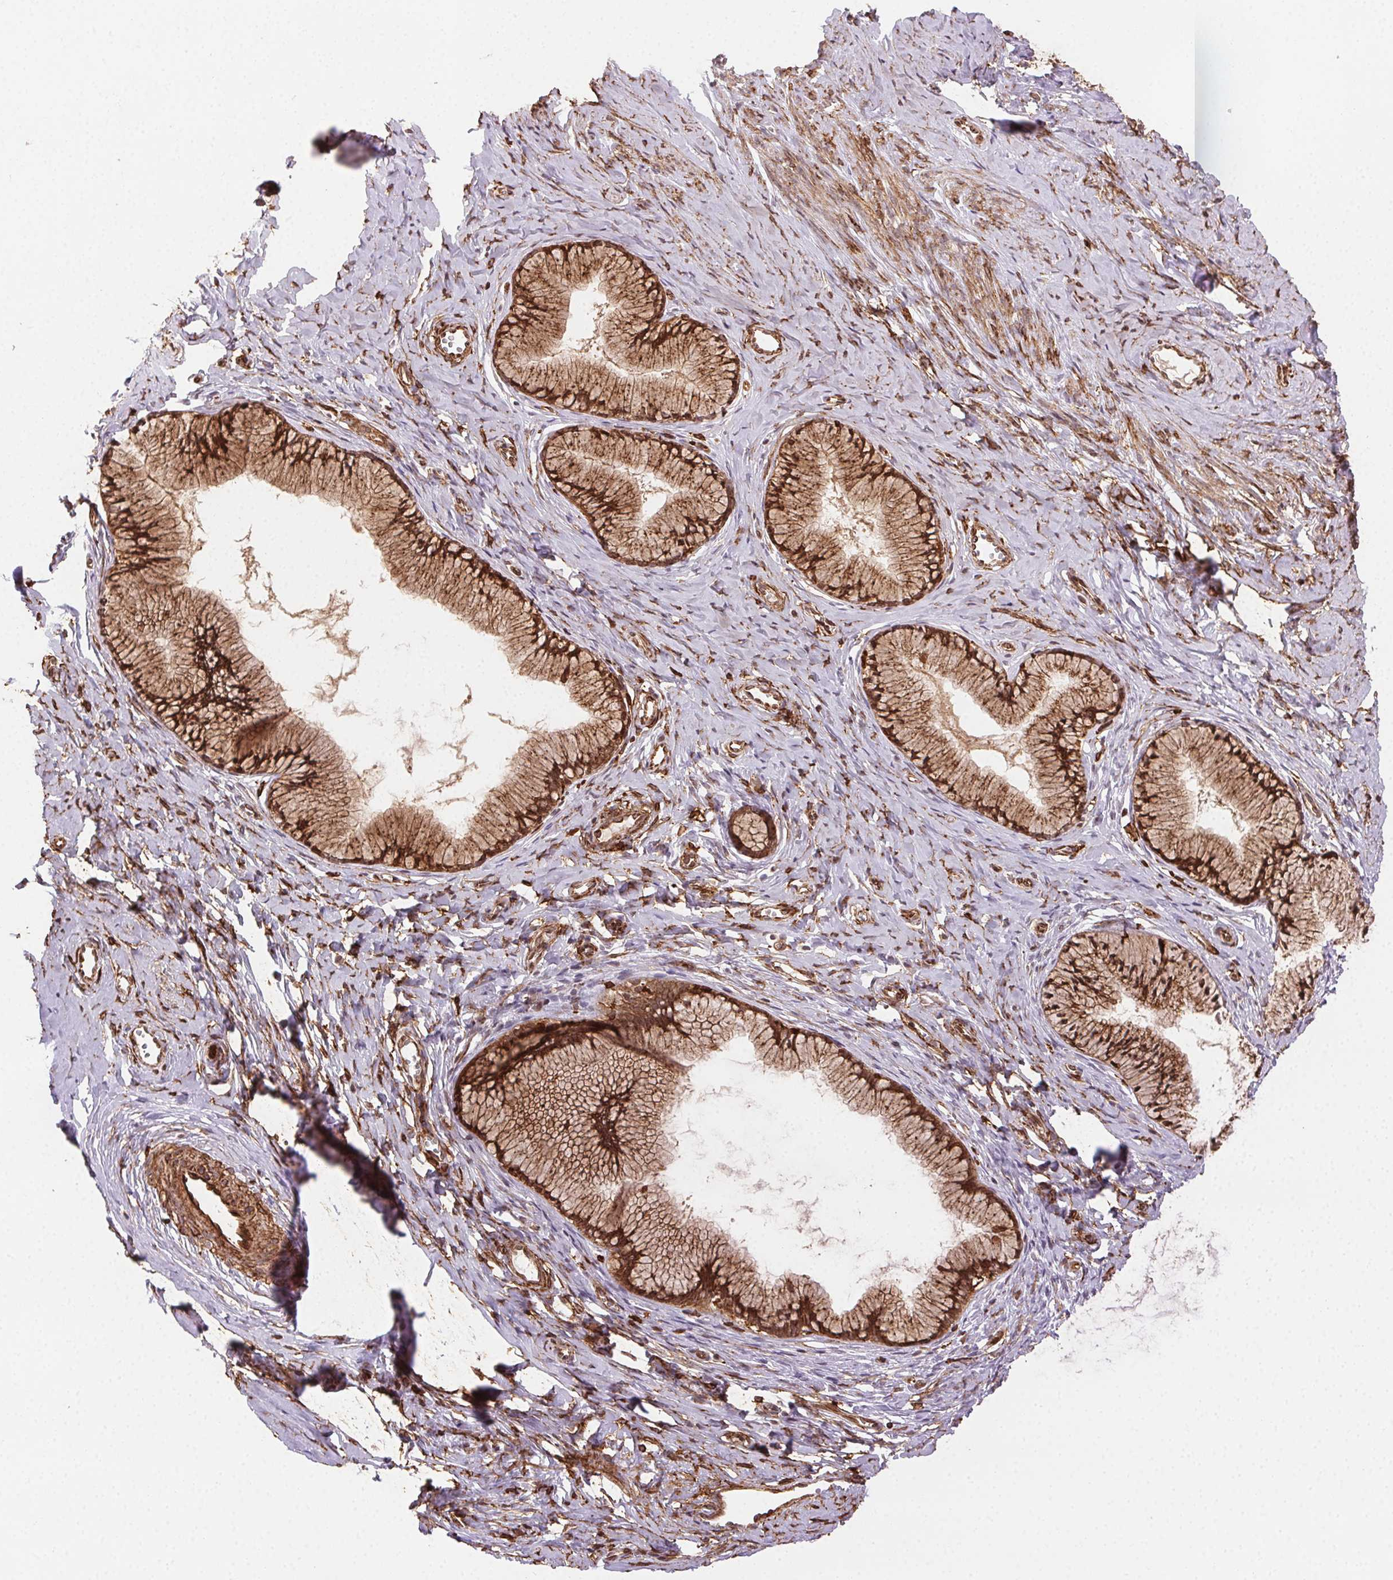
{"staining": {"intensity": "strong", "quantity": ">75%", "location": "cytoplasmic/membranous"}, "tissue": "cervix", "cell_type": "Glandular cells", "image_type": "normal", "snomed": [{"axis": "morphology", "description": "Normal tissue, NOS"}, {"axis": "topography", "description": "Cervix"}], "caption": "Benign cervix displays strong cytoplasmic/membranous expression in approximately >75% of glandular cells, visualized by immunohistochemistry. (DAB (3,3'-diaminobenzidine) IHC, brown staining for protein, blue staining for nuclei).", "gene": "RNASET2", "patient": {"sex": "female", "age": 40}}